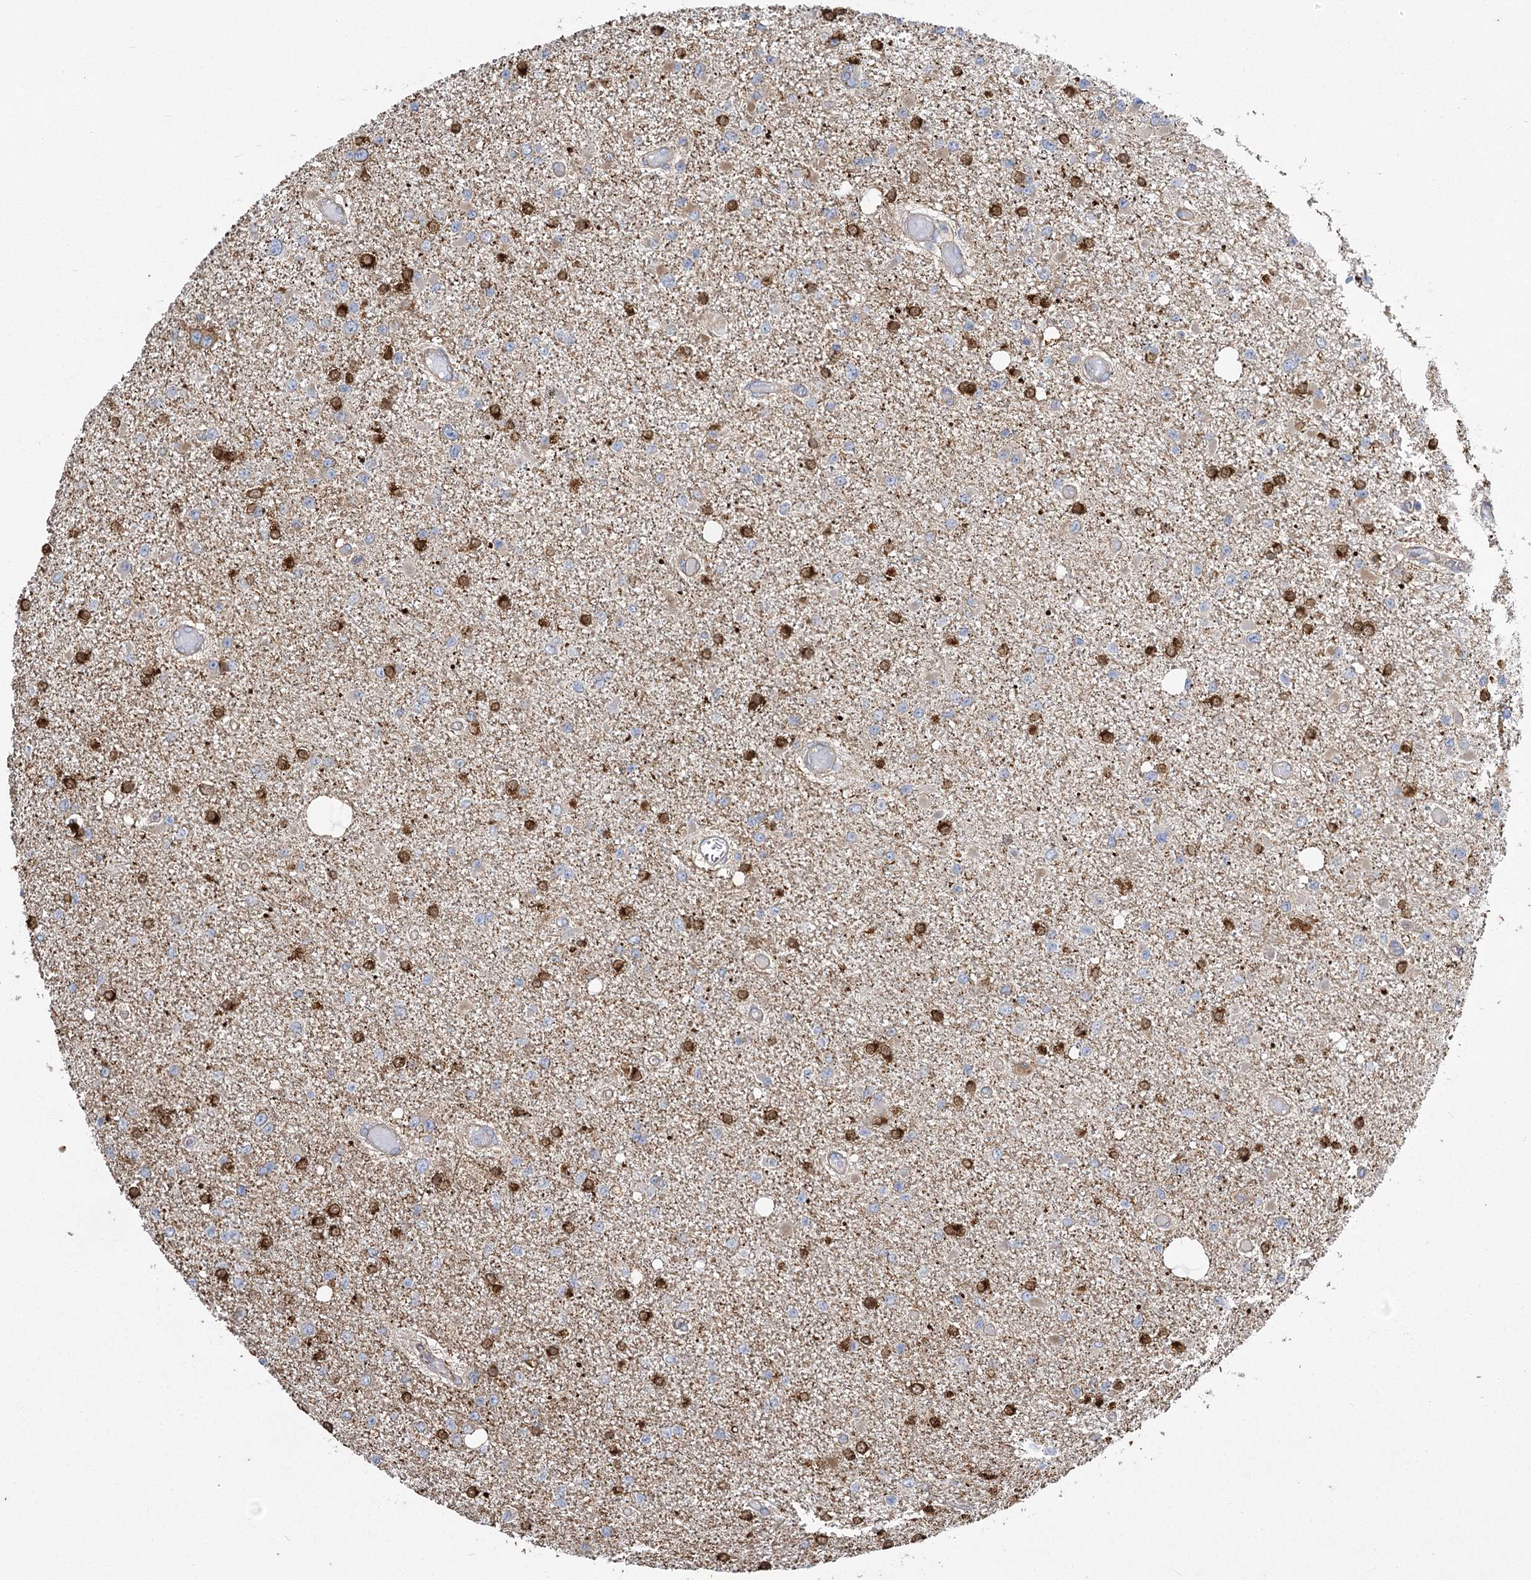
{"staining": {"intensity": "negative", "quantity": "none", "location": "none"}, "tissue": "glioma", "cell_type": "Tumor cells", "image_type": "cancer", "snomed": [{"axis": "morphology", "description": "Glioma, malignant, Low grade"}, {"axis": "topography", "description": "Brain"}], "caption": "Tumor cells are negative for protein expression in human malignant glioma (low-grade).", "gene": "RMDN2", "patient": {"sex": "female", "age": 22}}